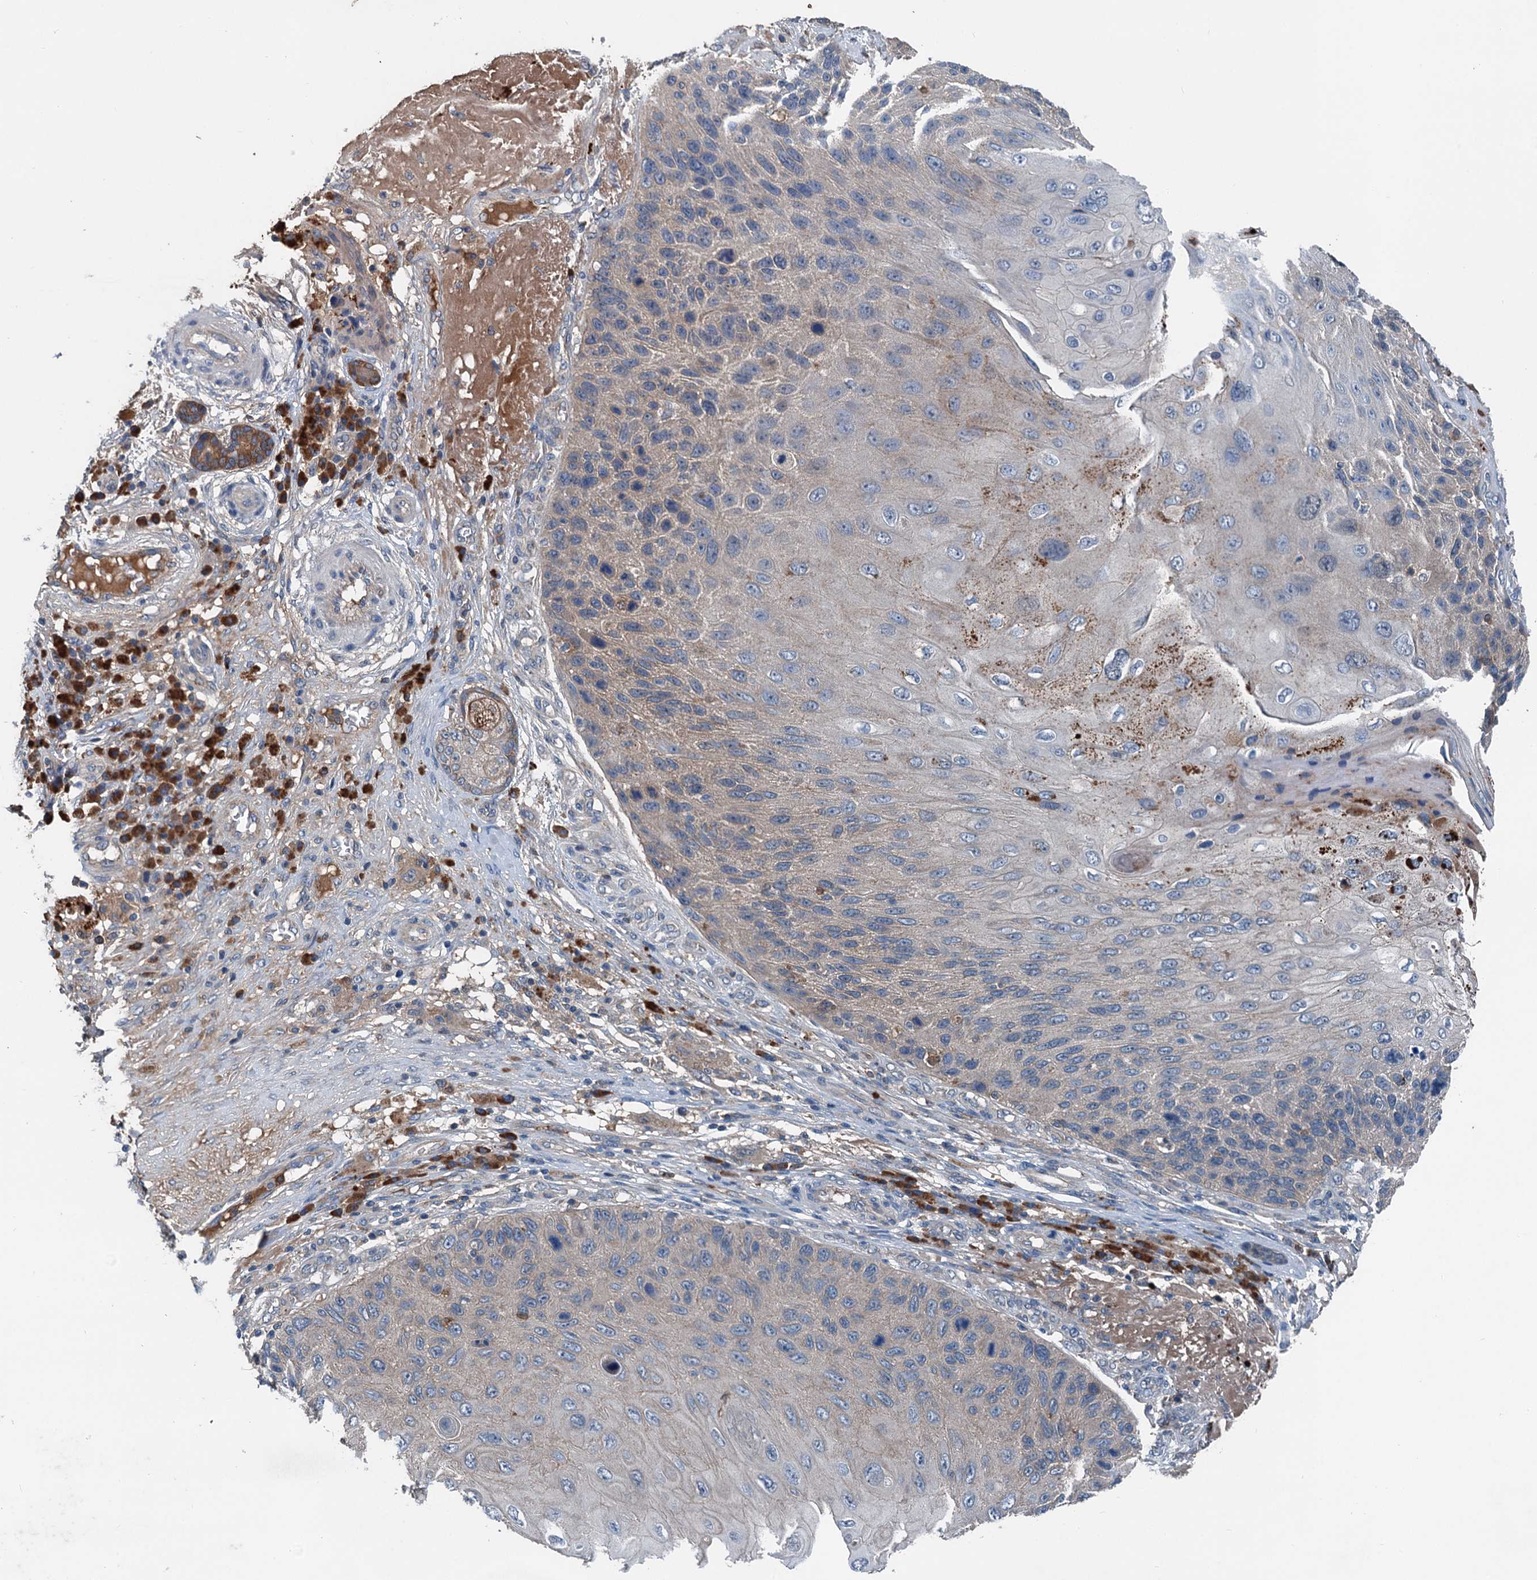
{"staining": {"intensity": "negative", "quantity": "none", "location": "none"}, "tissue": "skin cancer", "cell_type": "Tumor cells", "image_type": "cancer", "snomed": [{"axis": "morphology", "description": "Squamous cell carcinoma, NOS"}, {"axis": "topography", "description": "Skin"}], "caption": "Skin cancer (squamous cell carcinoma) stained for a protein using immunohistochemistry shows no staining tumor cells.", "gene": "PDSS1", "patient": {"sex": "female", "age": 88}}